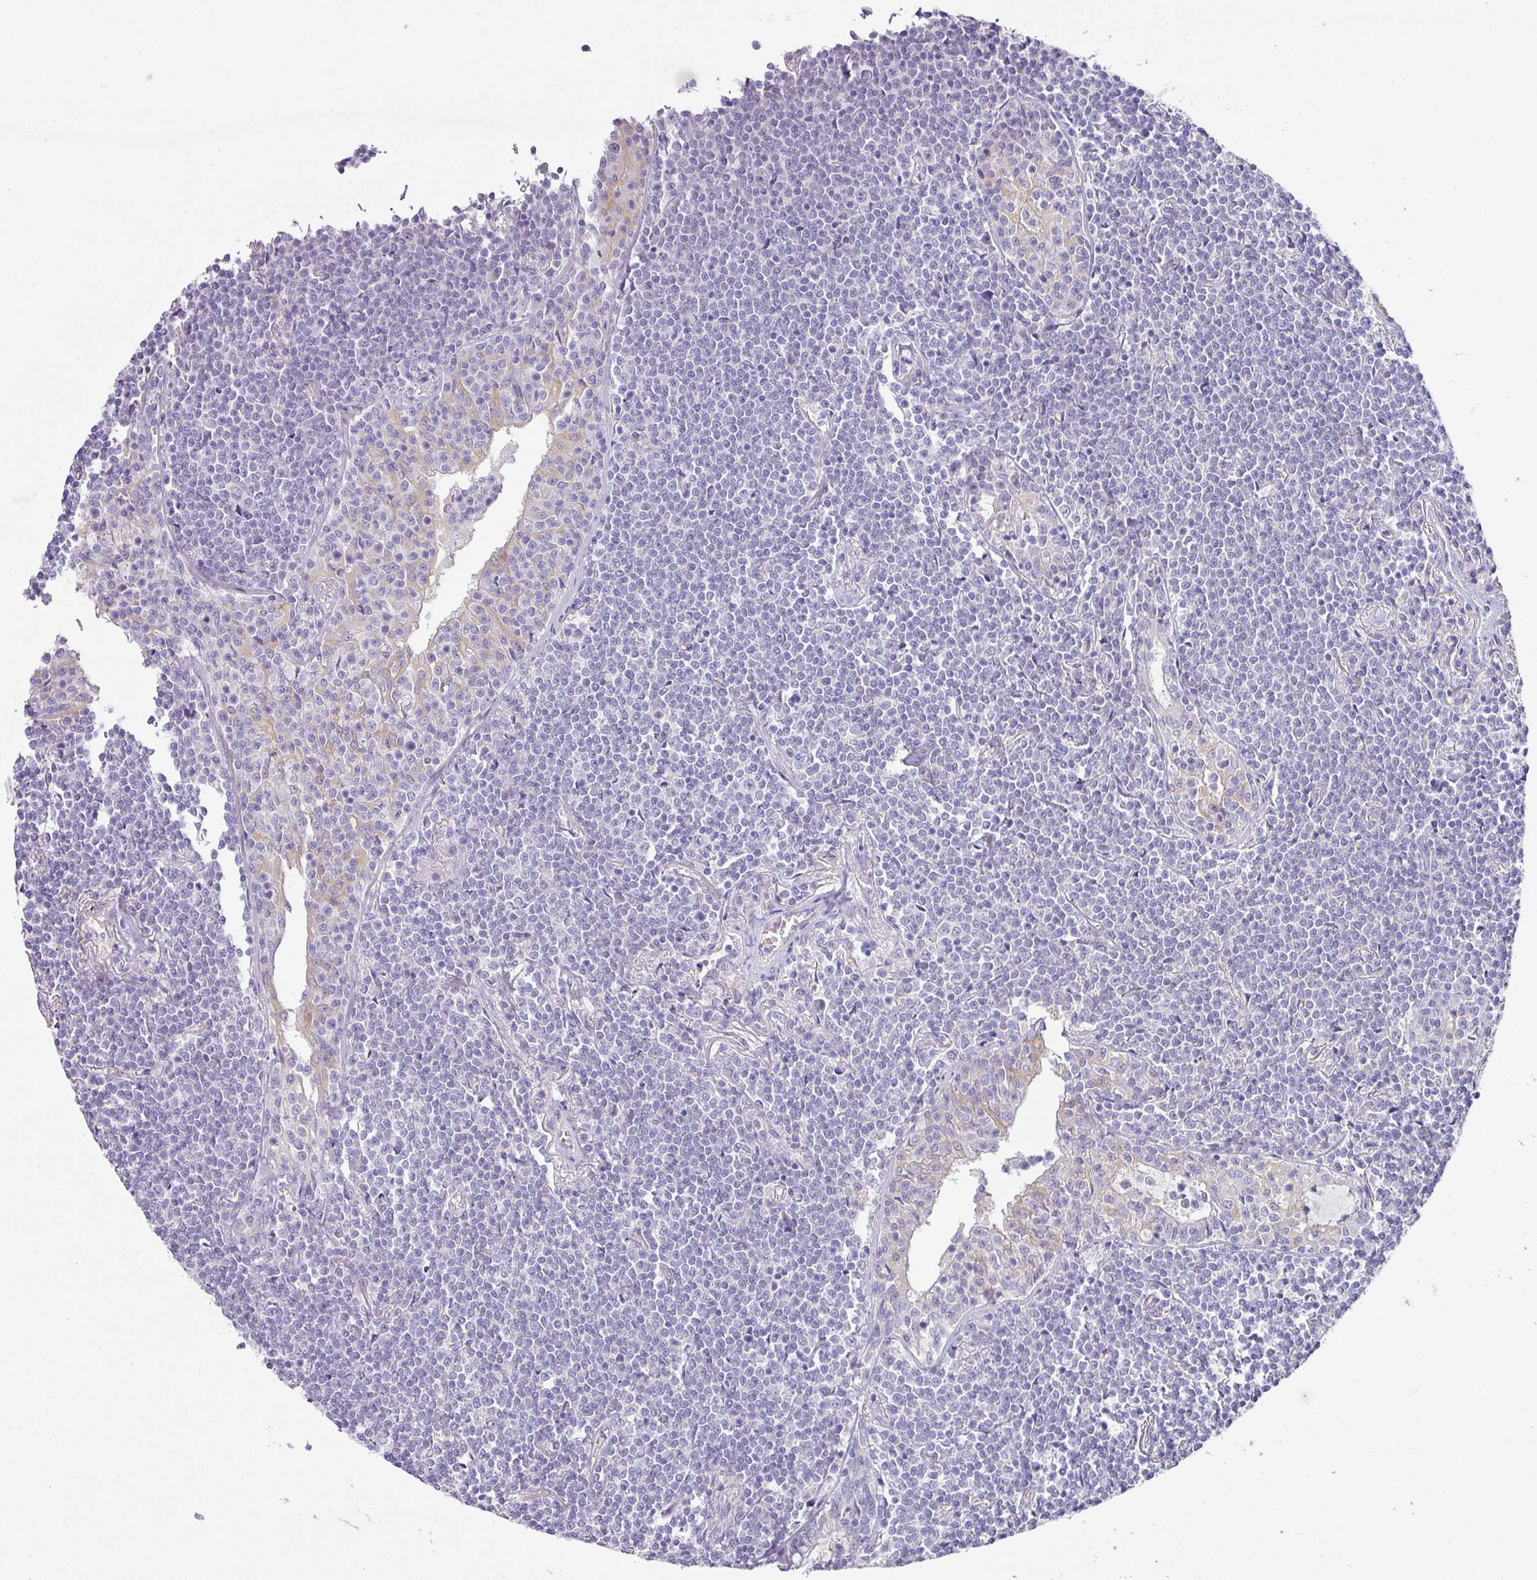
{"staining": {"intensity": "negative", "quantity": "none", "location": "none"}, "tissue": "lymphoma", "cell_type": "Tumor cells", "image_type": "cancer", "snomed": [{"axis": "morphology", "description": "Malignant lymphoma, non-Hodgkin's type, Low grade"}, {"axis": "topography", "description": "Lung"}], "caption": "Immunohistochemical staining of human lymphoma exhibits no significant positivity in tumor cells. (DAB (3,3'-diaminobenzidine) immunohistochemistry visualized using brightfield microscopy, high magnification).", "gene": "OR52N1", "patient": {"sex": "female", "age": 71}}